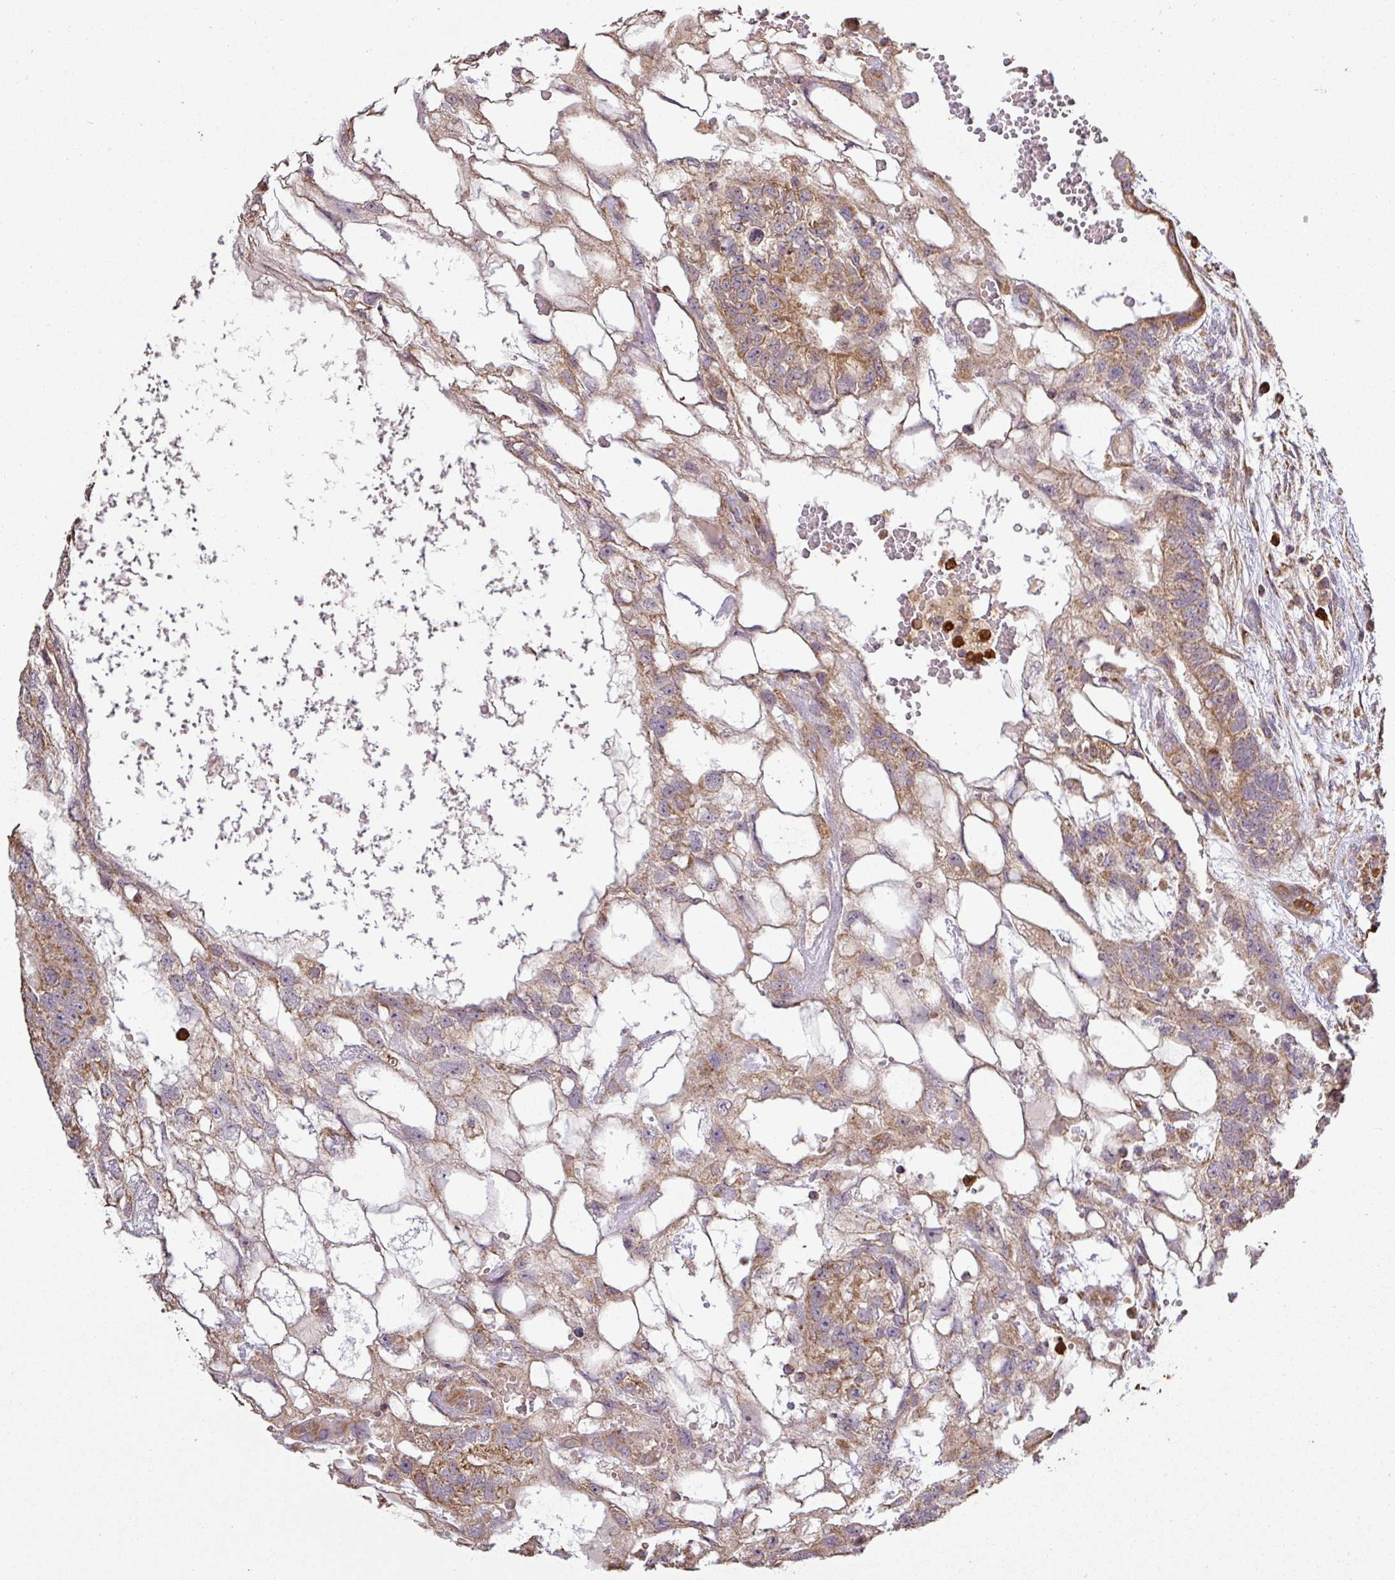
{"staining": {"intensity": "moderate", "quantity": ">75%", "location": "cytoplasmic/membranous"}, "tissue": "testis cancer", "cell_type": "Tumor cells", "image_type": "cancer", "snomed": [{"axis": "morphology", "description": "Normal tissue, NOS"}, {"axis": "morphology", "description": "Carcinoma, Embryonal, NOS"}, {"axis": "topography", "description": "Testis"}], "caption": "A histopathology image of human testis cancer (embryonal carcinoma) stained for a protein demonstrates moderate cytoplasmic/membranous brown staining in tumor cells.", "gene": "PLEKHM1", "patient": {"sex": "male", "age": 32}}